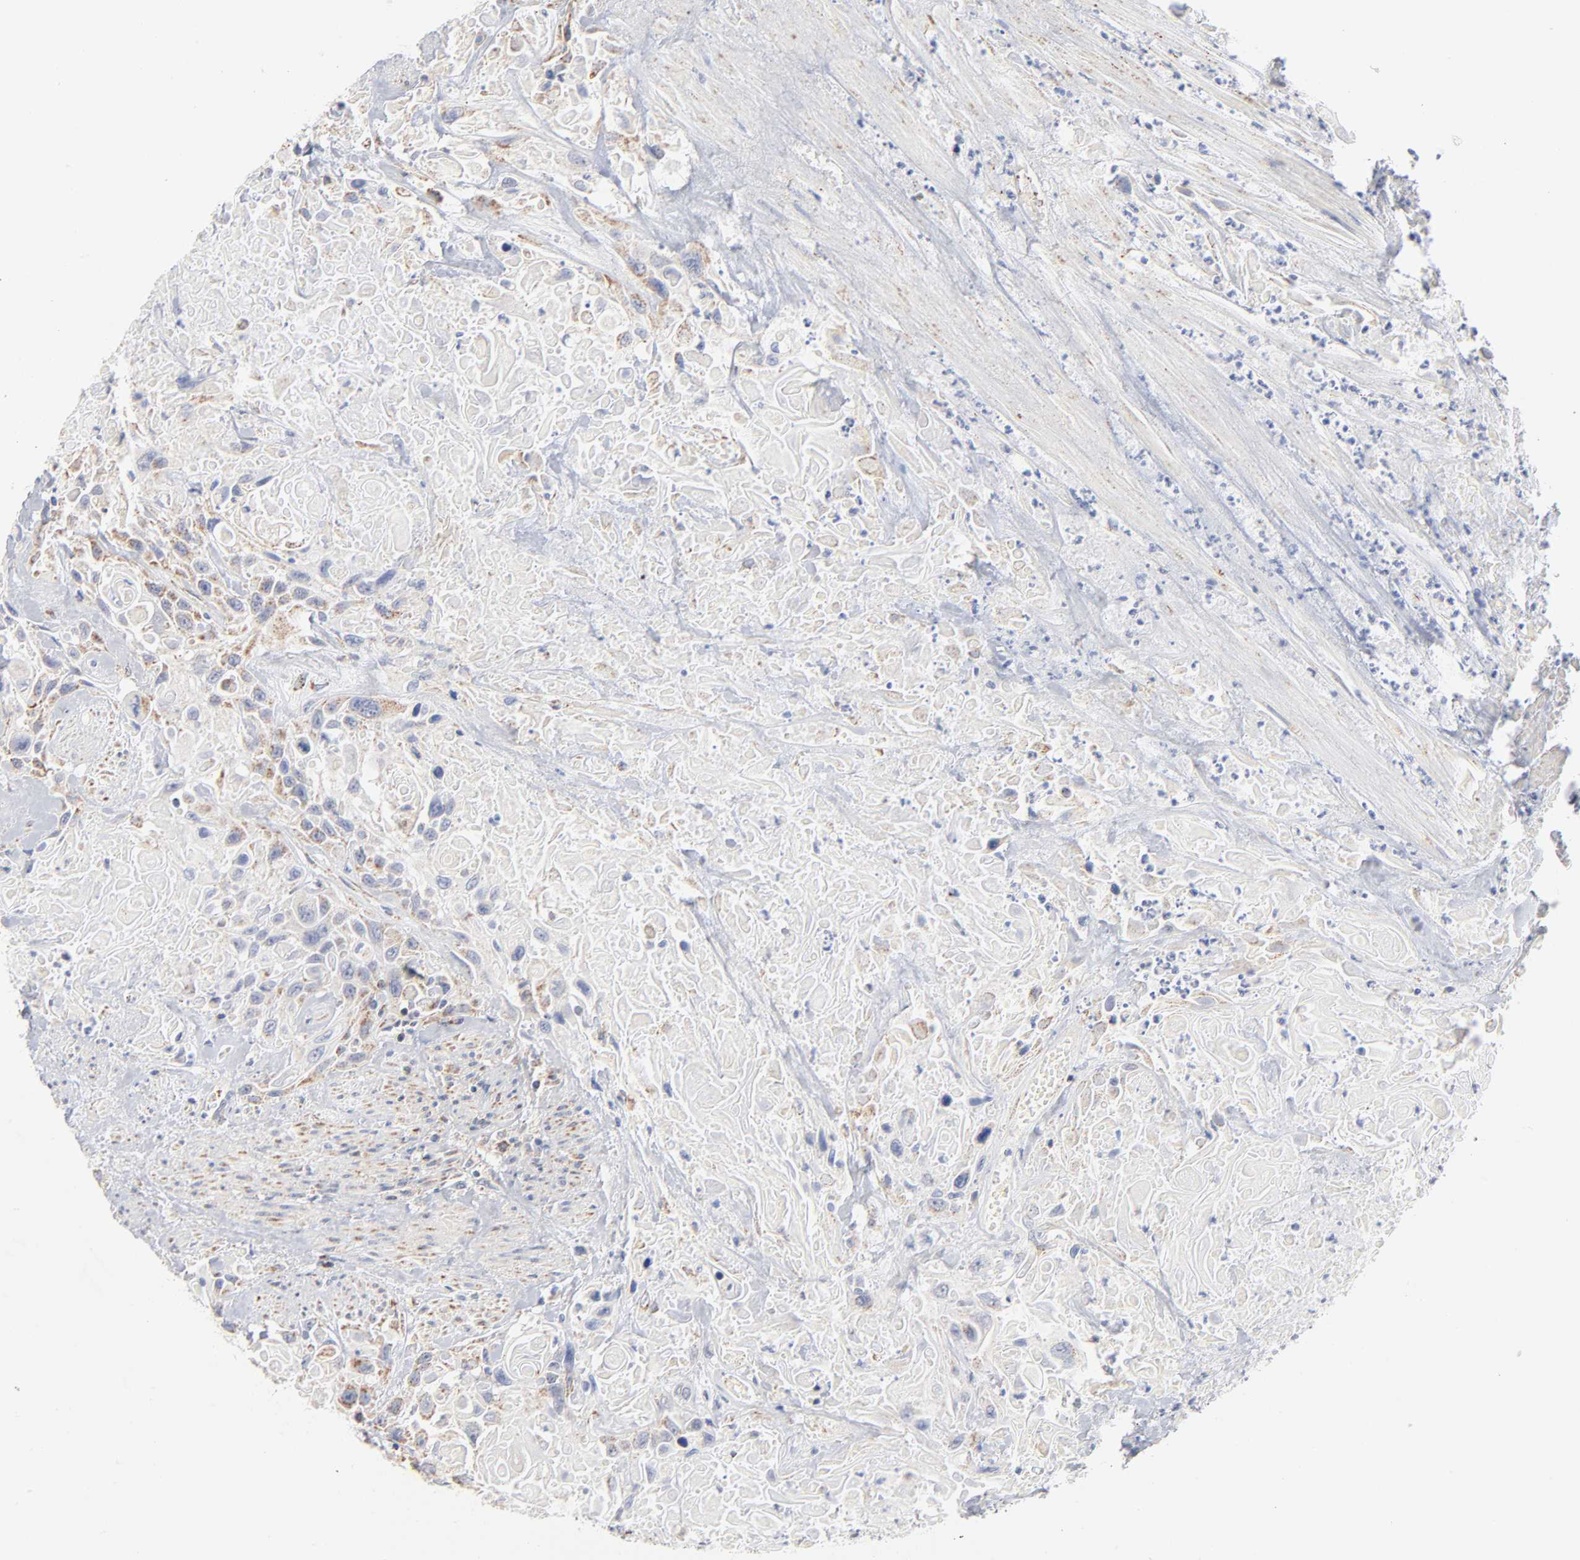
{"staining": {"intensity": "moderate", "quantity": "25%-75%", "location": "cytoplasmic/membranous"}, "tissue": "urothelial cancer", "cell_type": "Tumor cells", "image_type": "cancer", "snomed": [{"axis": "morphology", "description": "Urothelial carcinoma, High grade"}, {"axis": "topography", "description": "Urinary bladder"}], "caption": "Protein staining displays moderate cytoplasmic/membranous positivity in approximately 25%-75% of tumor cells in high-grade urothelial carcinoma.", "gene": "MRPL58", "patient": {"sex": "female", "age": 84}}